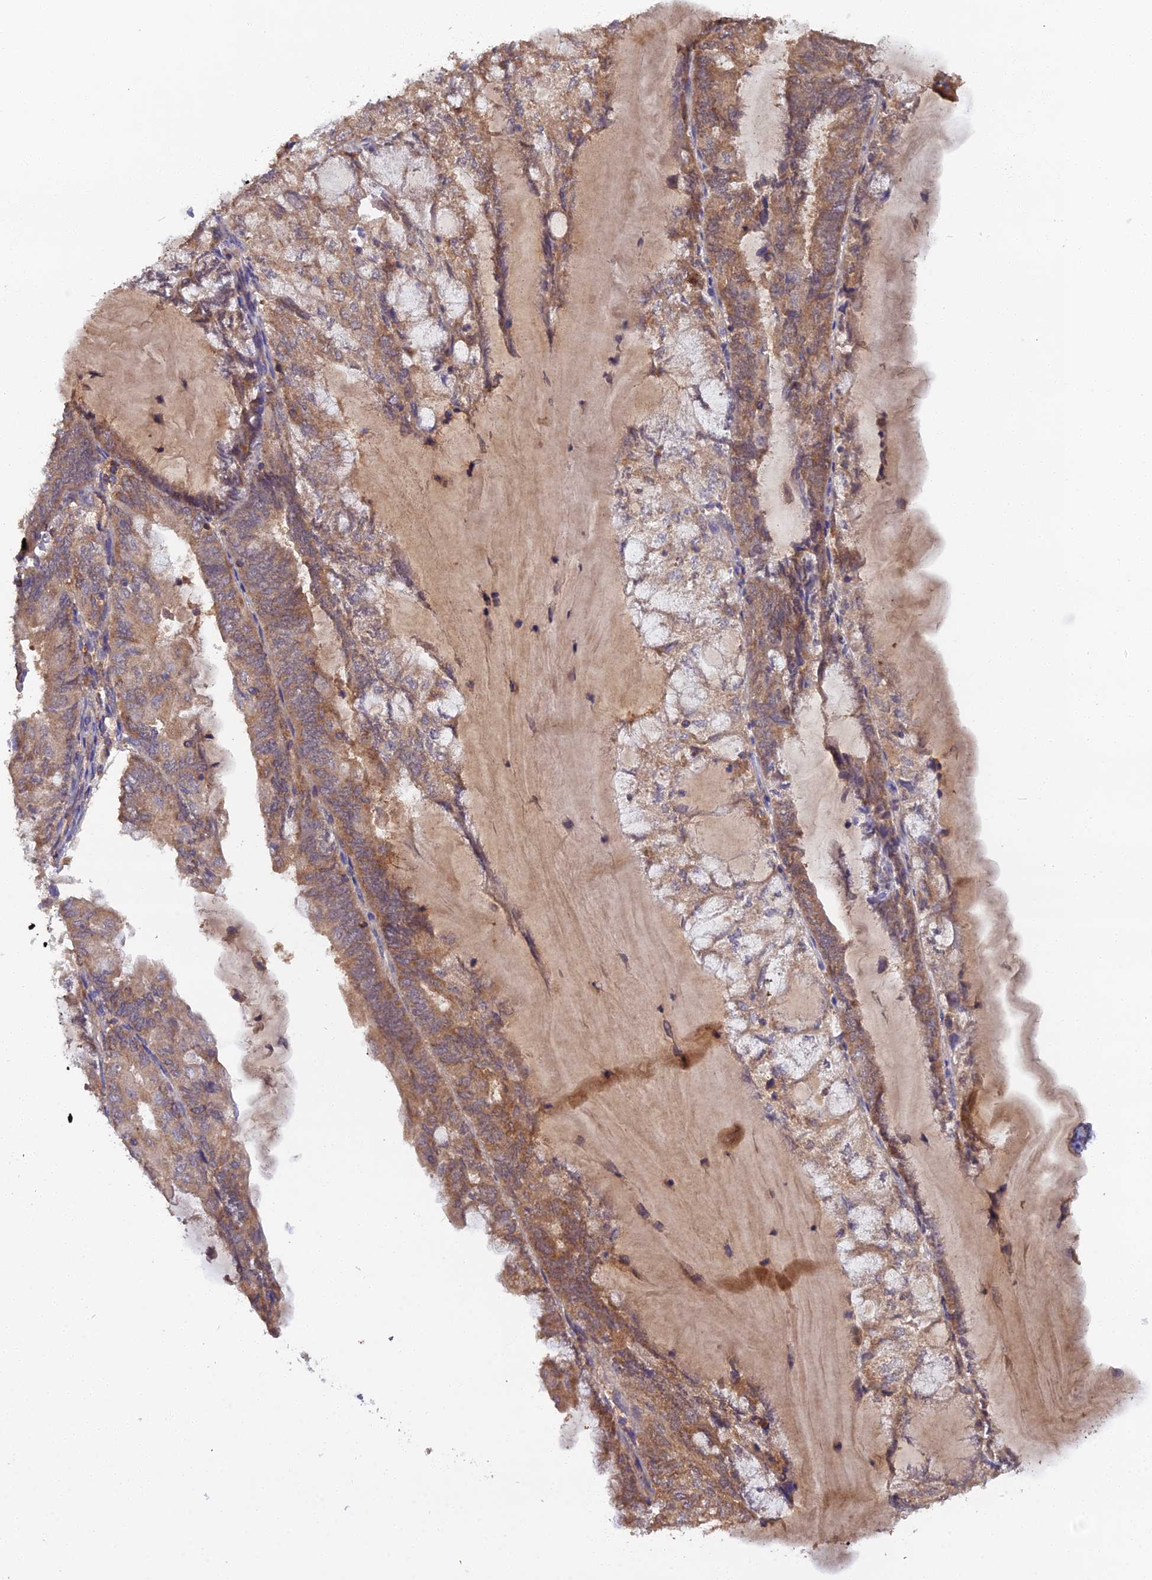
{"staining": {"intensity": "moderate", "quantity": ">75%", "location": "cytoplasmic/membranous"}, "tissue": "endometrial cancer", "cell_type": "Tumor cells", "image_type": "cancer", "snomed": [{"axis": "morphology", "description": "Adenocarcinoma, NOS"}, {"axis": "topography", "description": "Endometrium"}], "caption": "A brown stain shows moderate cytoplasmic/membranous staining of a protein in endometrial cancer (adenocarcinoma) tumor cells.", "gene": "TMEM258", "patient": {"sex": "female", "age": 81}}